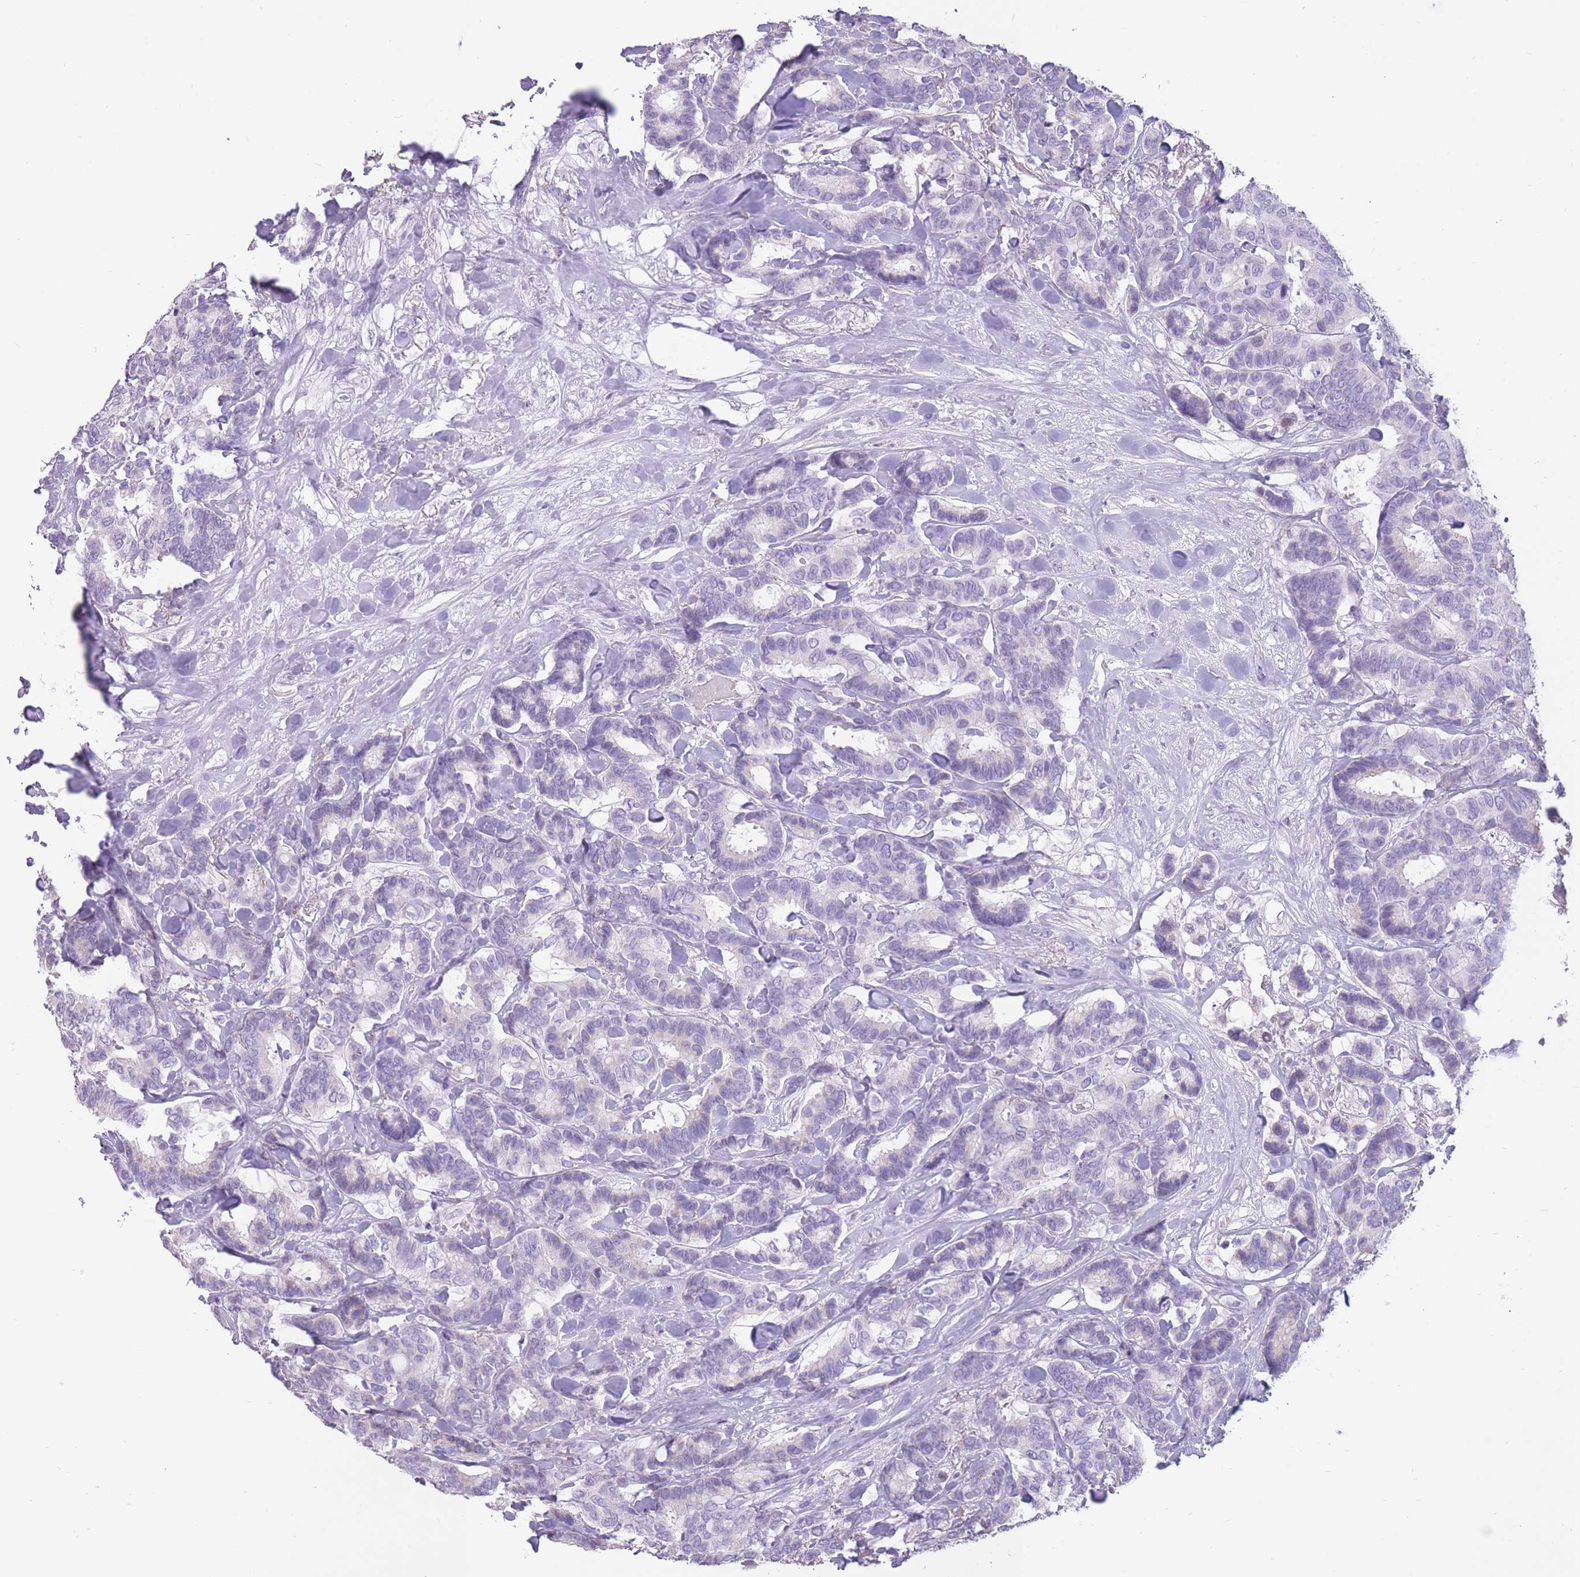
{"staining": {"intensity": "negative", "quantity": "none", "location": "none"}, "tissue": "breast cancer", "cell_type": "Tumor cells", "image_type": "cancer", "snomed": [{"axis": "morphology", "description": "Normal tissue, NOS"}, {"axis": "morphology", "description": "Duct carcinoma"}, {"axis": "topography", "description": "Breast"}], "caption": "Human breast cancer (intraductal carcinoma) stained for a protein using immunohistochemistry exhibits no positivity in tumor cells.", "gene": "WDR70", "patient": {"sex": "female", "age": 87}}